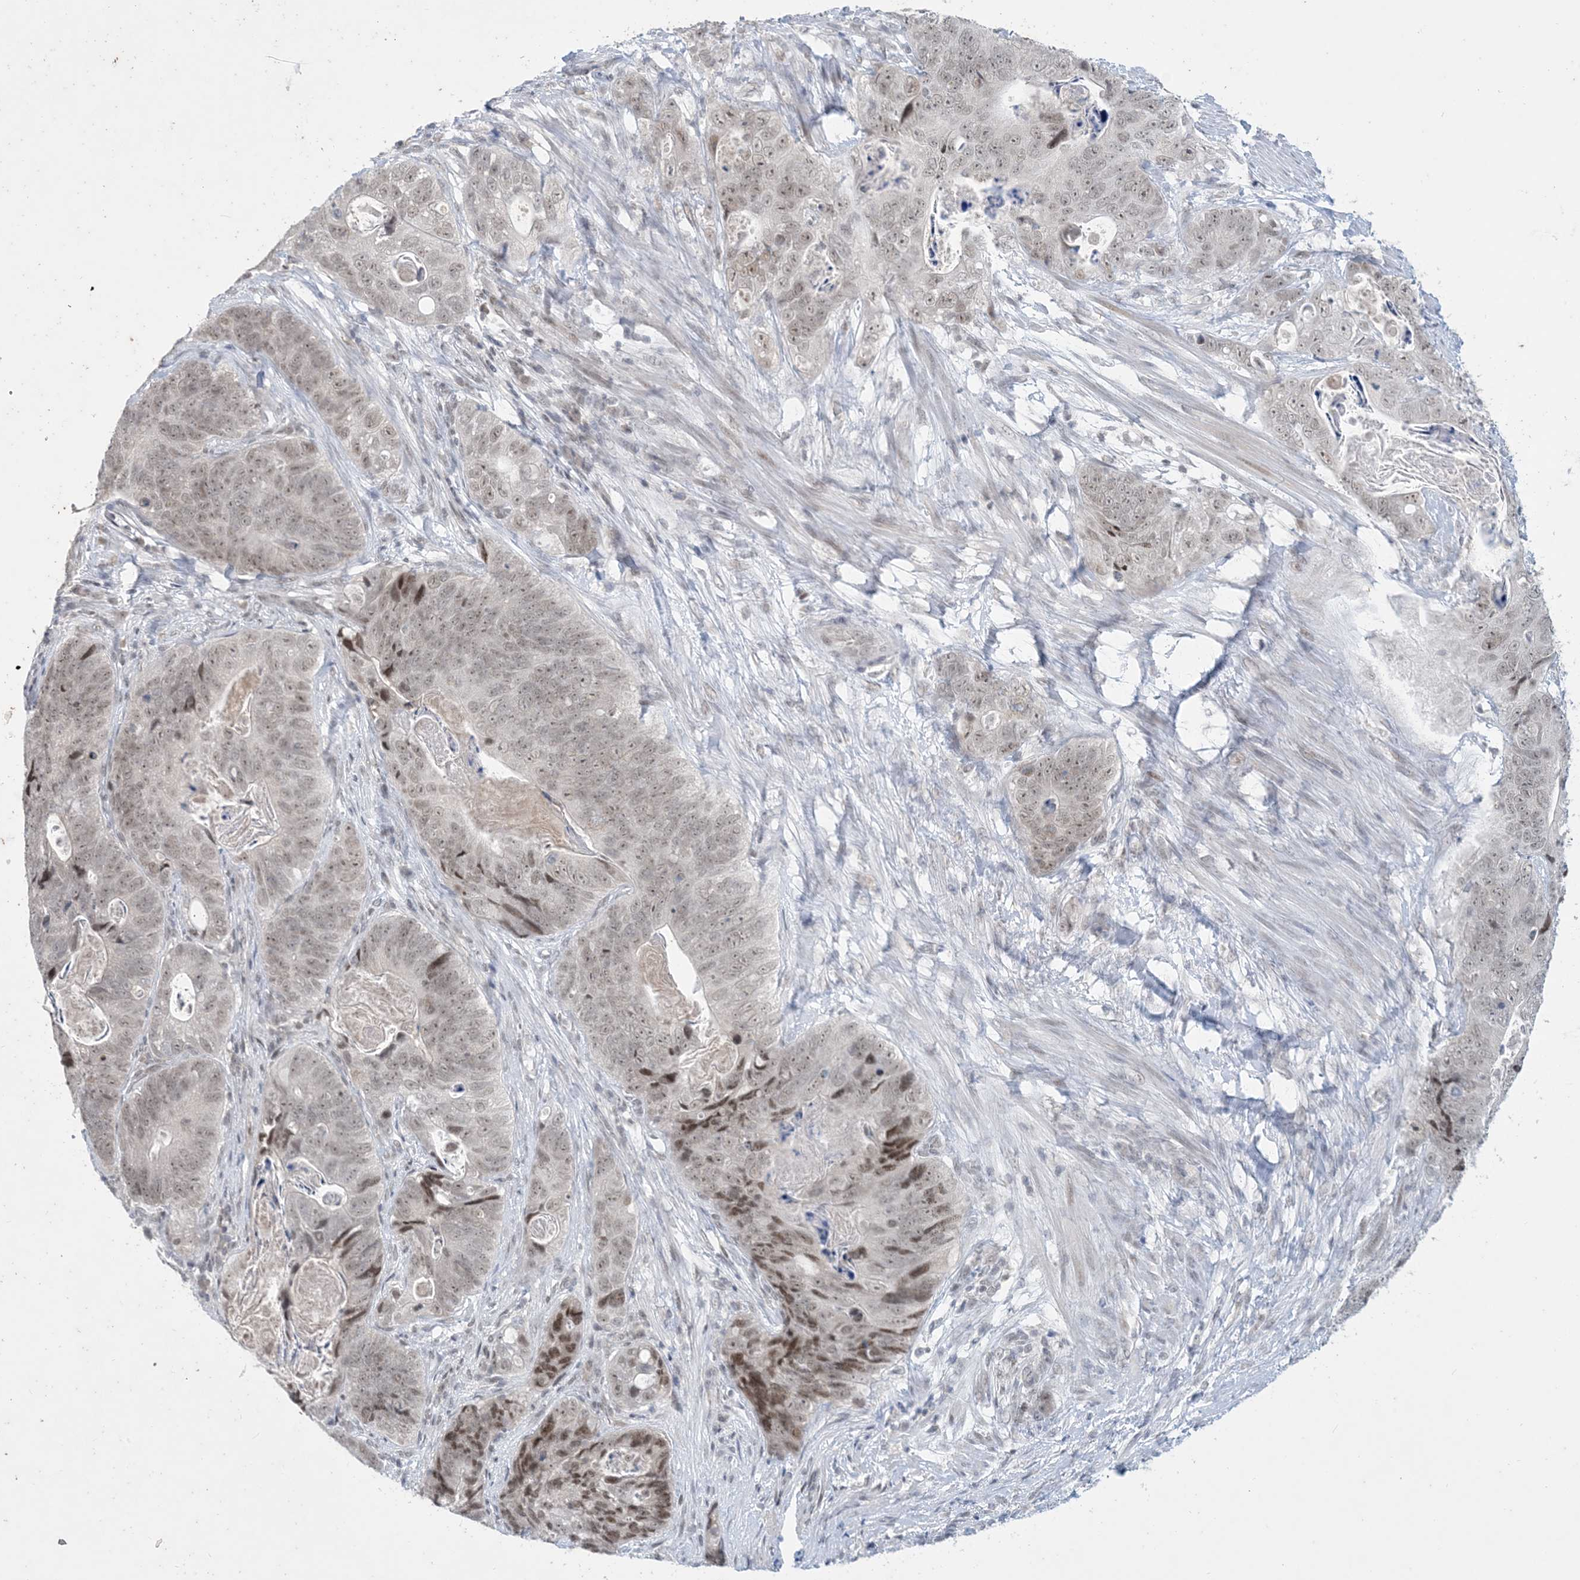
{"staining": {"intensity": "weak", "quantity": ">75%", "location": "nuclear"}, "tissue": "stomach cancer", "cell_type": "Tumor cells", "image_type": "cancer", "snomed": [{"axis": "morphology", "description": "Normal tissue, NOS"}, {"axis": "morphology", "description": "Adenocarcinoma, NOS"}, {"axis": "topography", "description": "Stomach"}], "caption": "DAB immunohistochemical staining of human adenocarcinoma (stomach) shows weak nuclear protein expression in about >75% of tumor cells.", "gene": "ZNF674", "patient": {"sex": "female", "age": 89}}